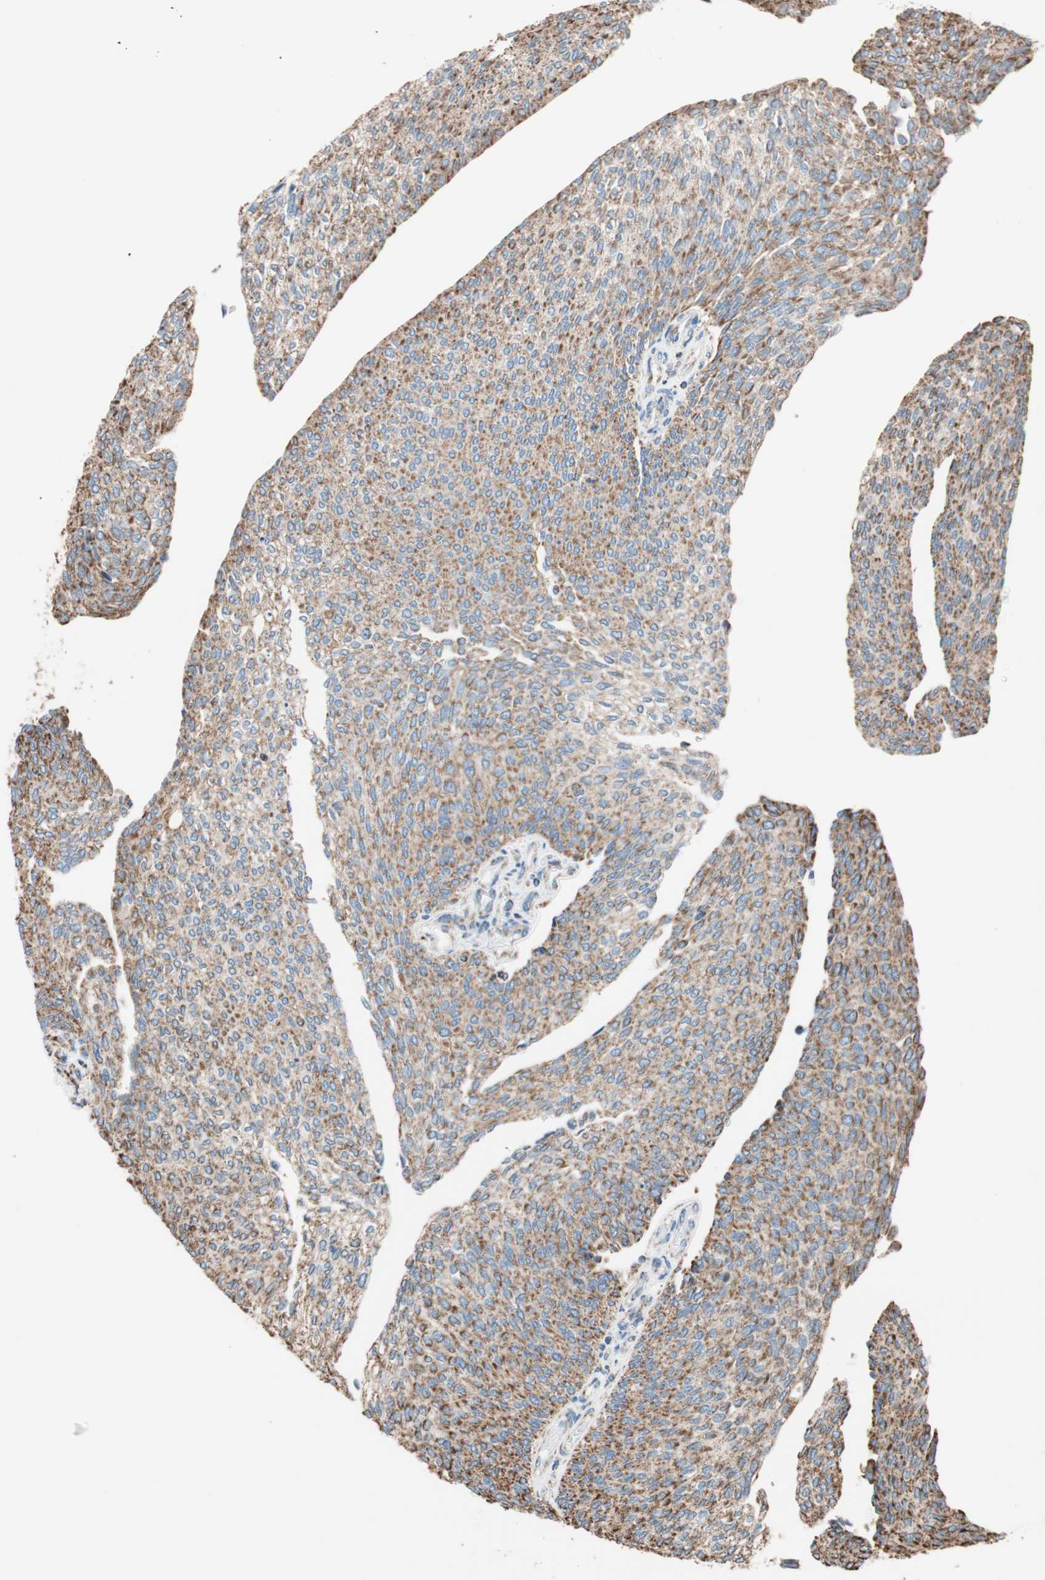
{"staining": {"intensity": "moderate", "quantity": ">75%", "location": "cytoplasmic/membranous"}, "tissue": "urothelial cancer", "cell_type": "Tumor cells", "image_type": "cancer", "snomed": [{"axis": "morphology", "description": "Urothelial carcinoma, Low grade"}, {"axis": "topography", "description": "Urinary bladder"}], "caption": "Immunohistochemical staining of low-grade urothelial carcinoma displays medium levels of moderate cytoplasmic/membranous staining in about >75% of tumor cells.", "gene": "PCSK4", "patient": {"sex": "female", "age": 79}}